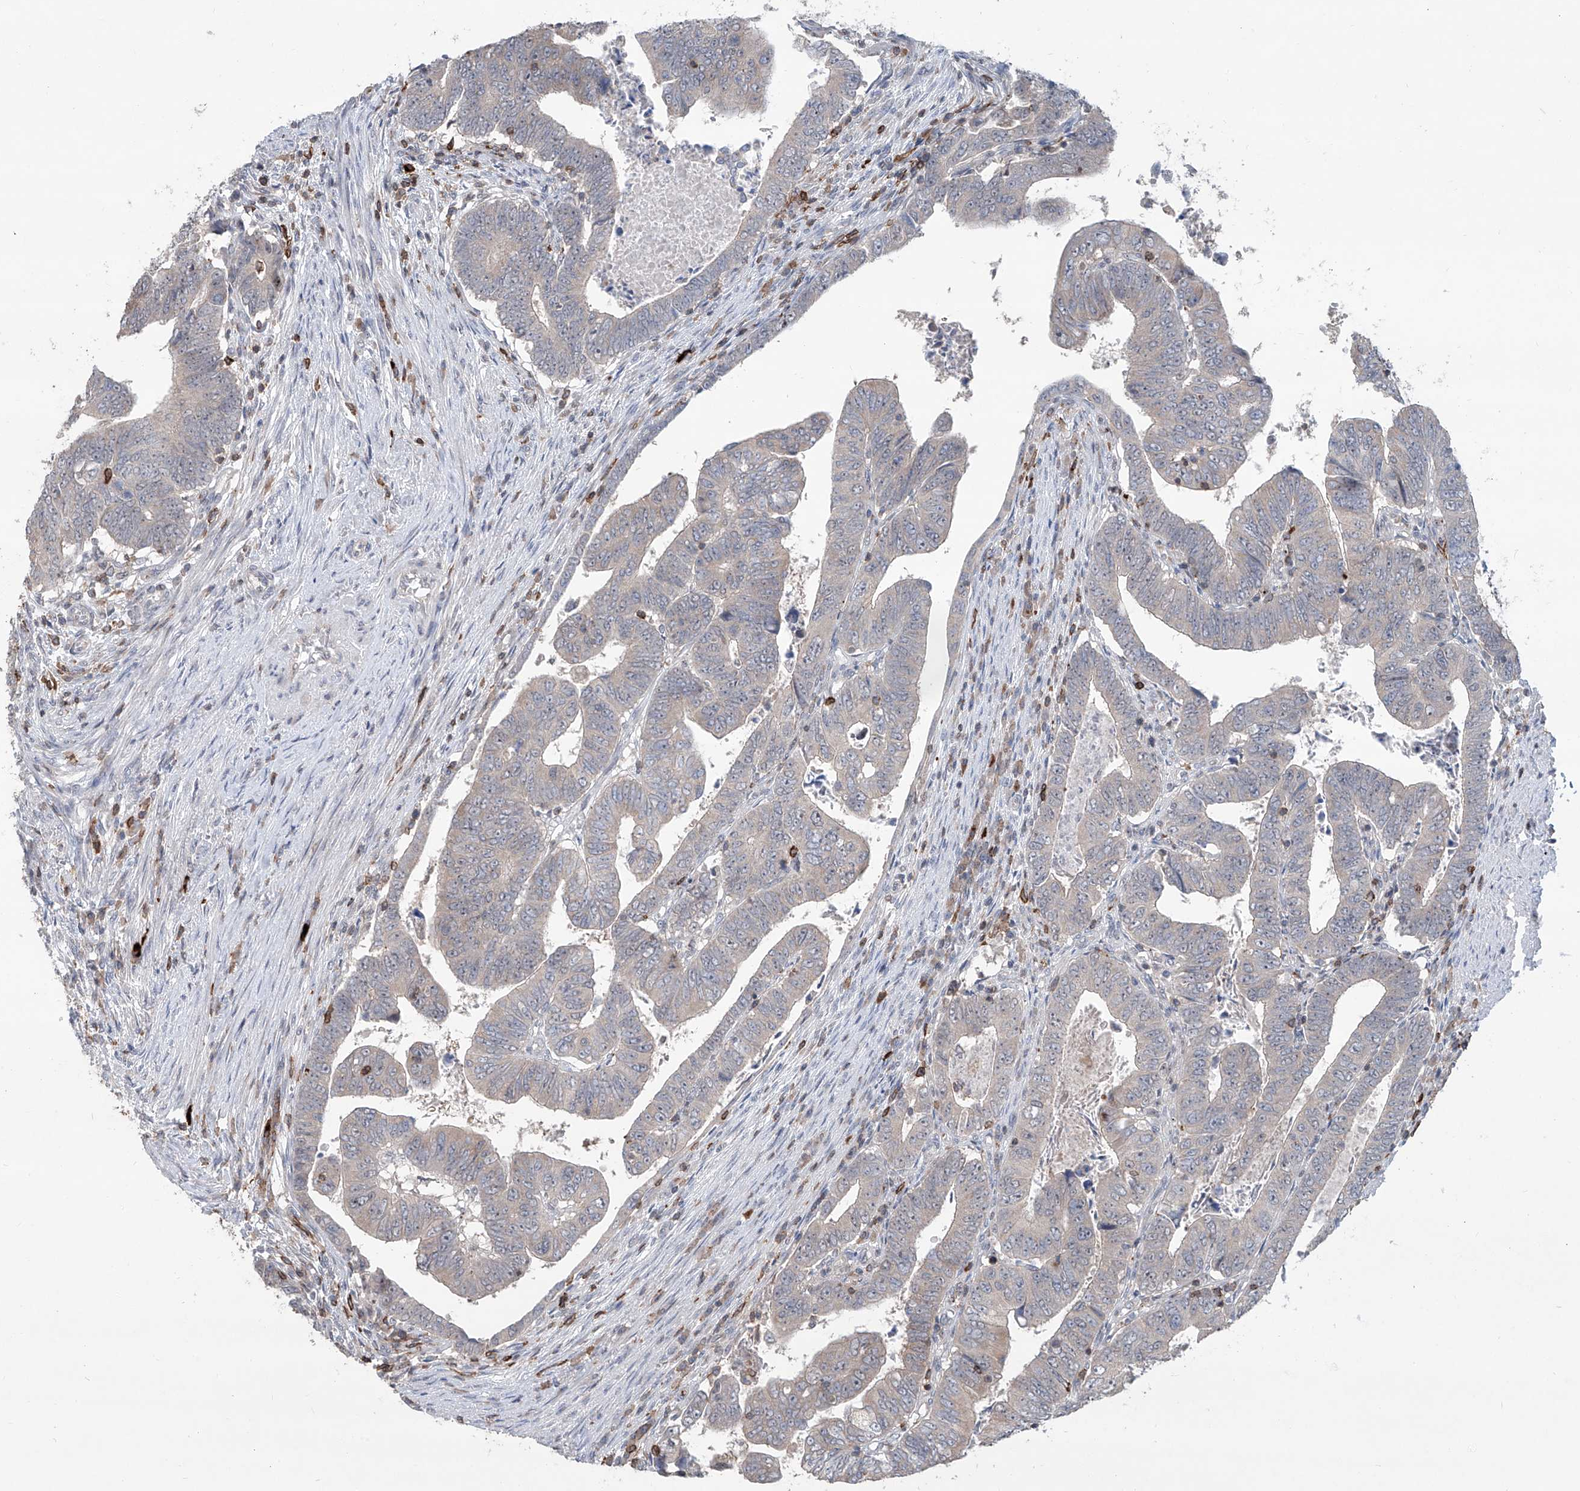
{"staining": {"intensity": "negative", "quantity": "none", "location": "none"}, "tissue": "colorectal cancer", "cell_type": "Tumor cells", "image_type": "cancer", "snomed": [{"axis": "morphology", "description": "Normal tissue, NOS"}, {"axis": "morphology", "description": "Adenocarcinoma, NOS"}, {"axis": "topography", "description": "Rectum"}], "caption": "Tumor cells are negative for brown protein staining in colorectal cancer.", "gene": "ZBTB48", "patient": {"sex": "female", "age": 65}}